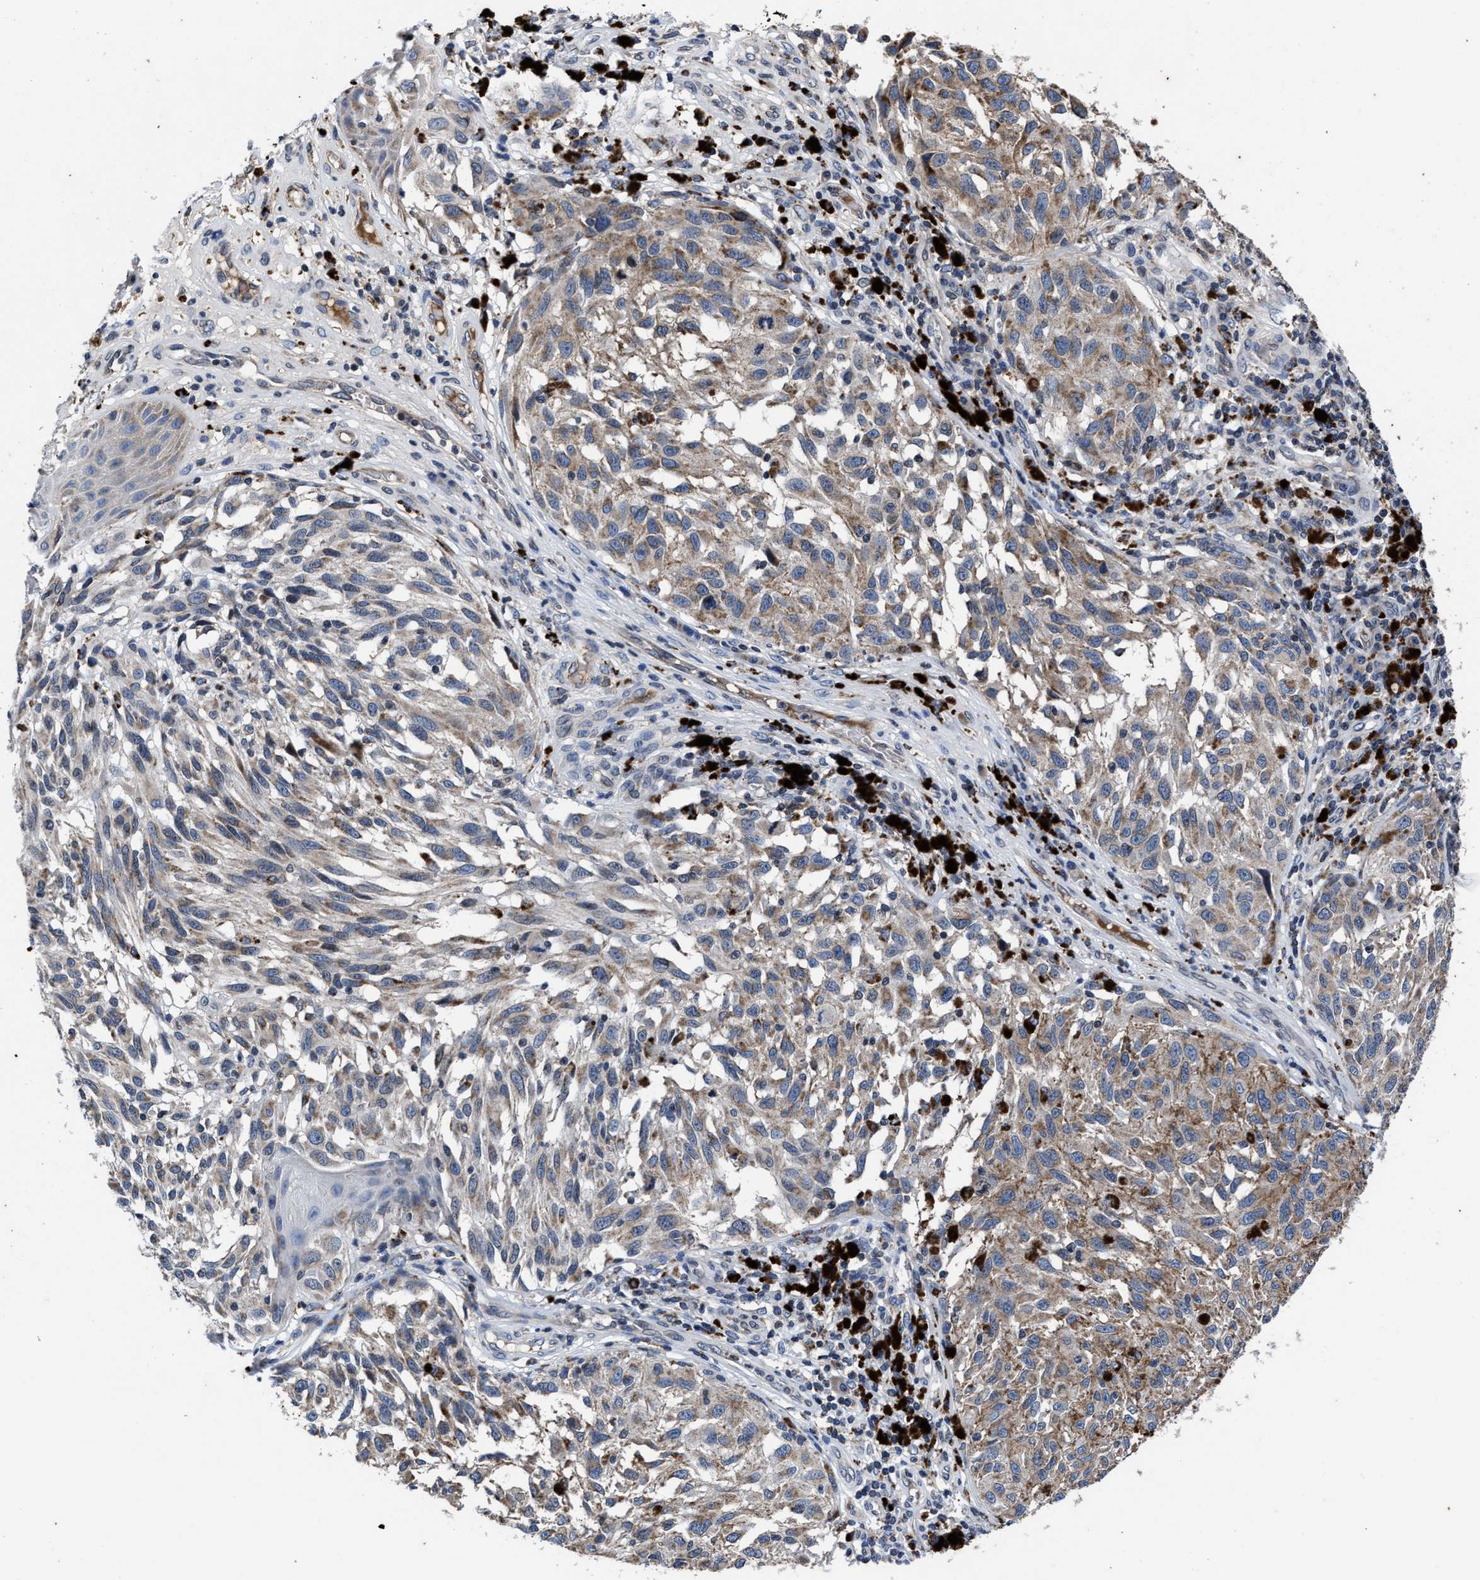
{"staining": {"intensity": "moderate", "quantity": "25%-75%", "location": "cytoplasmic/membranous"}, "tissue": "melanoma", "cell_type": "Tumor cells", "image_type": "cancer", "snomed": [{"axis": "morphology", "description": "Malignant melanoma, NOS"}, {"axis": "topography", "description": "Skin"}], "caption": "A high-resolution photomicrograph shows immunohistochemistry (IHC) staining of malignant melanoma, which displays moderate cytoplasmic/membranous staining in approximately 25%-75% of tumor cells.", "gene": "CACNA1D", "patient": {"sex": "female", "age": 73}}